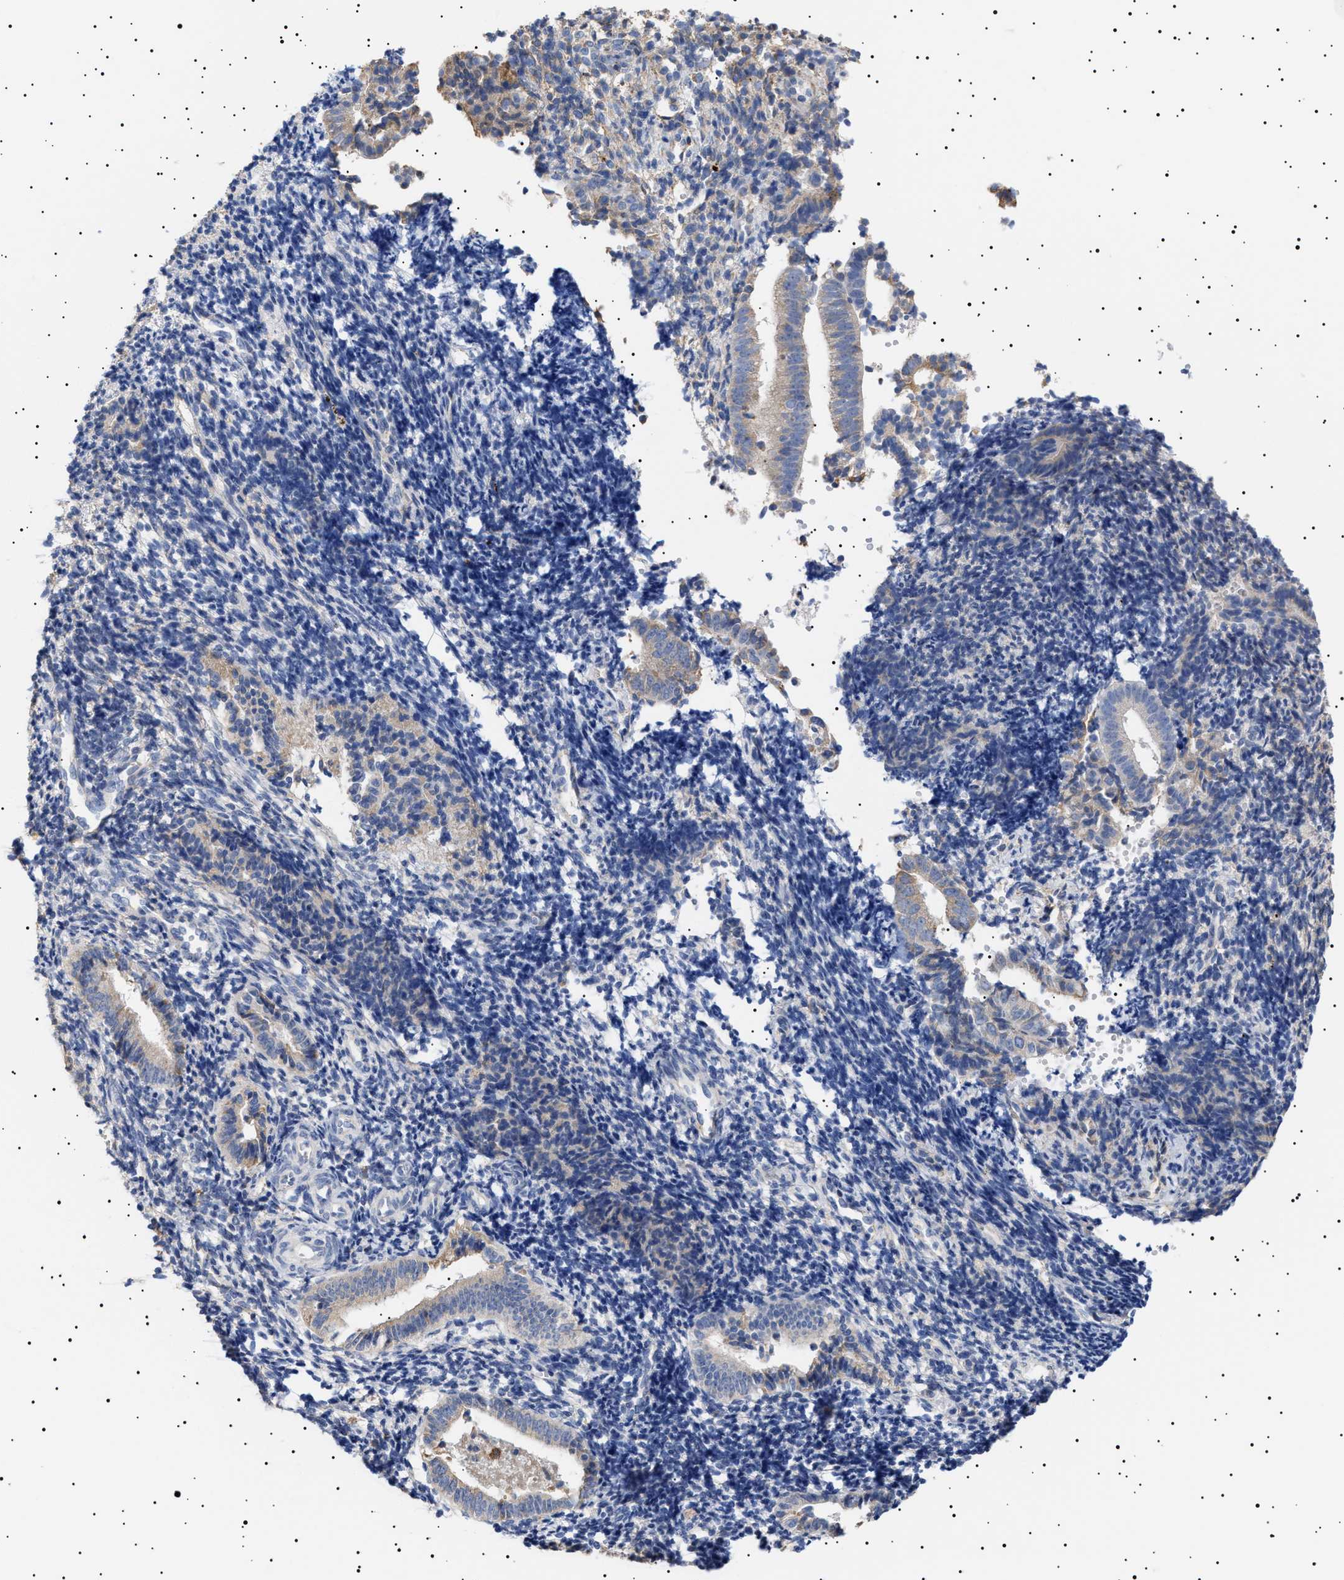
{"staining": {"intensity": "negative", "quantity": "none", "location": "none"}, "tissue": "endometrium", "cell_type": "Cells in endometrial stroma", "image_type": "normal", "snomed": [{"axis": "morphology", "description": "Normal tissue, NOS"}, {"axis": "topography", "description": "Uterus"}, {"axis": "topography", "description": "Endometrium"}], "caption": "There is no significant positivity in cells in endometrial stroma of endometrium. (DAB IHC visualized using brightfield microscopy, high magnification).", "gene": "ERCC6L2", "patient": {"sex": "female", "age": 33}}